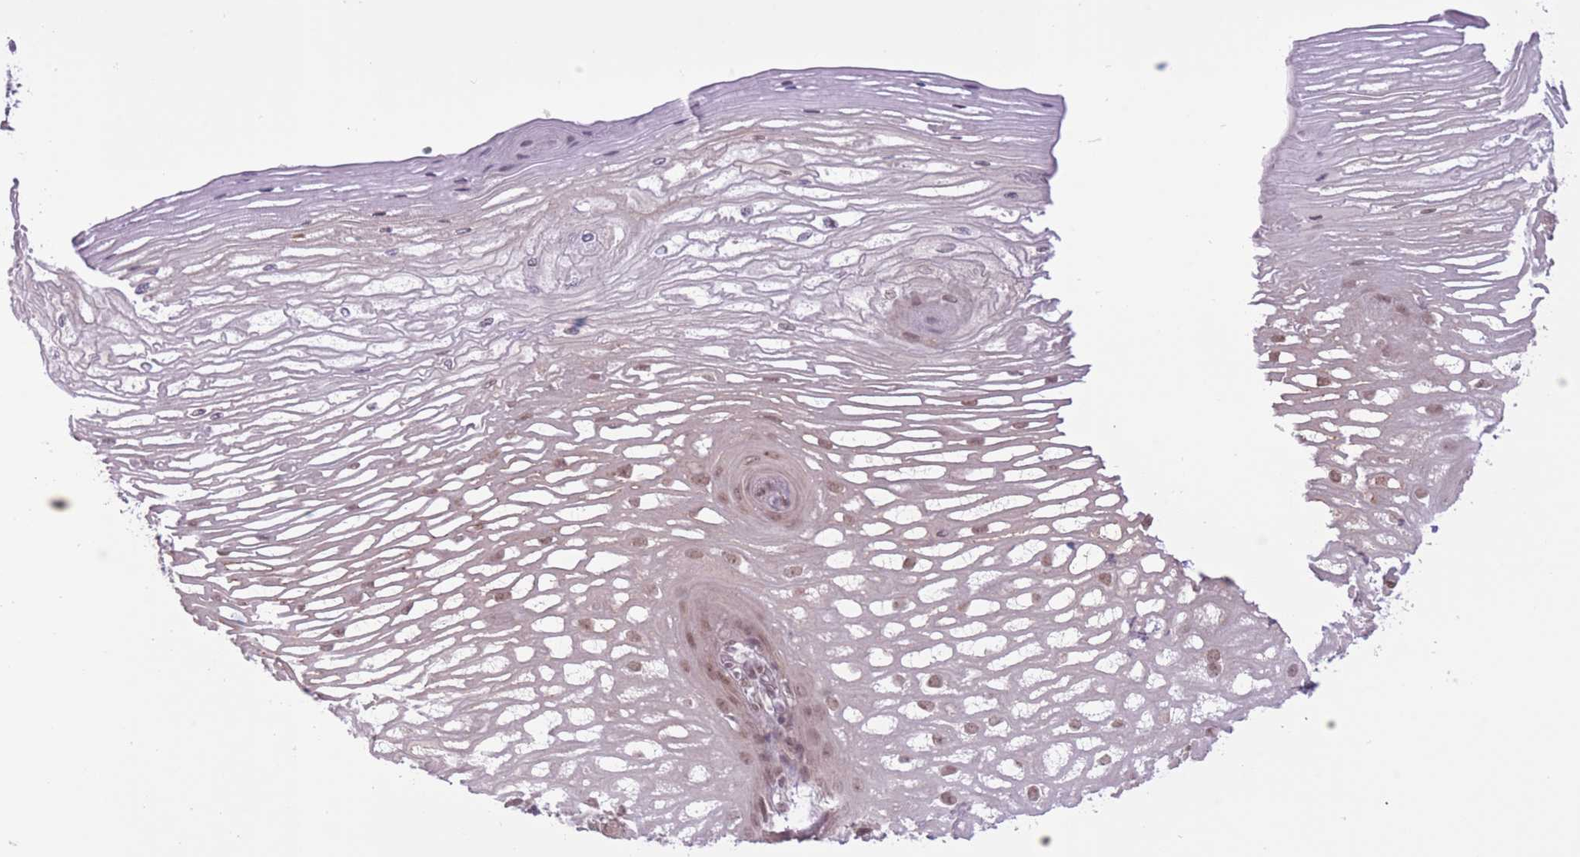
{"staining": {"intensity": "moderate", "quantity": ">75%", "location": "nuclear"}, "tissue": "esophagus", "cell_type": "Squamous epithelial cells", "image_type": "normal", "snomed": [{"axis": "morphology", "description": "Normal tissue, NOS"}, {"axis": "topography", "description": "Esophagus"}], "caption": "Protein staining of benign esophagus reveals moderate nuclear expression in about >75% of squamous epithelial cells. Nuclei are stained in blue.", "gene": "ZBED5", "patient": {"sex": "male", "age": 69}}